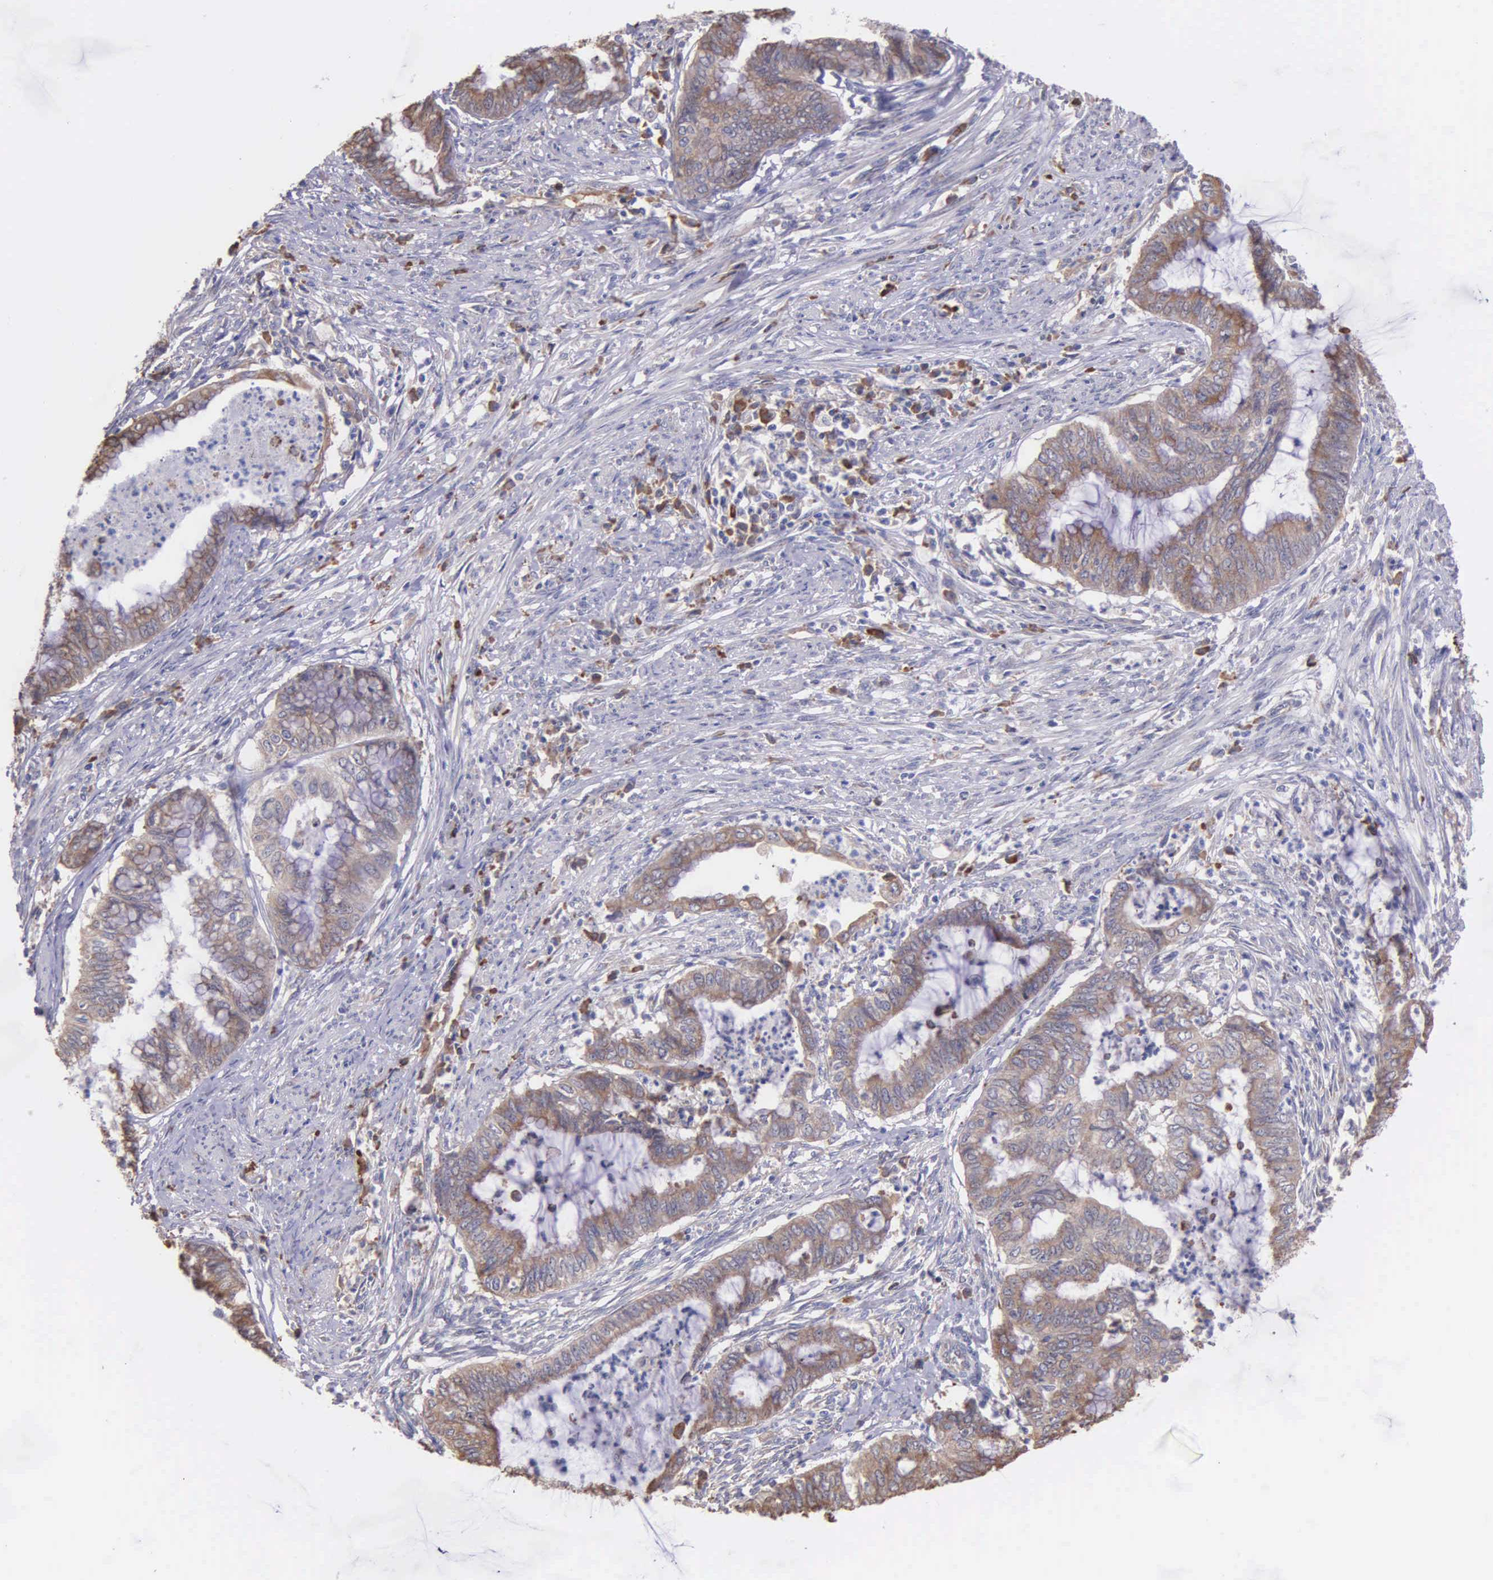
{"staining": {"intensity": "moderate", "quantity": ">75%", "location": "cytoplasmic/membranous"}, "tissue": "endometrial cancer", "cell_type": "Tumor cells", "image_type": "cancer", "snomed": [{"axis": "morphology", "description": "Necrosis, NOS"}, {"axis": "morphology", "description": "Adenocarcinoma, NOS"}, {"axis": "topography", "description": "Endometrium"}], "caption": "An image showing moderate cytoplasmic/membranous expression in about >75% of tumor cells in endometrial adenocarcinoma, as visualized by brown immunohistochemical staining.", "gene": "ZC3H12B", "patient": {"sex": "female", "age": 79}}